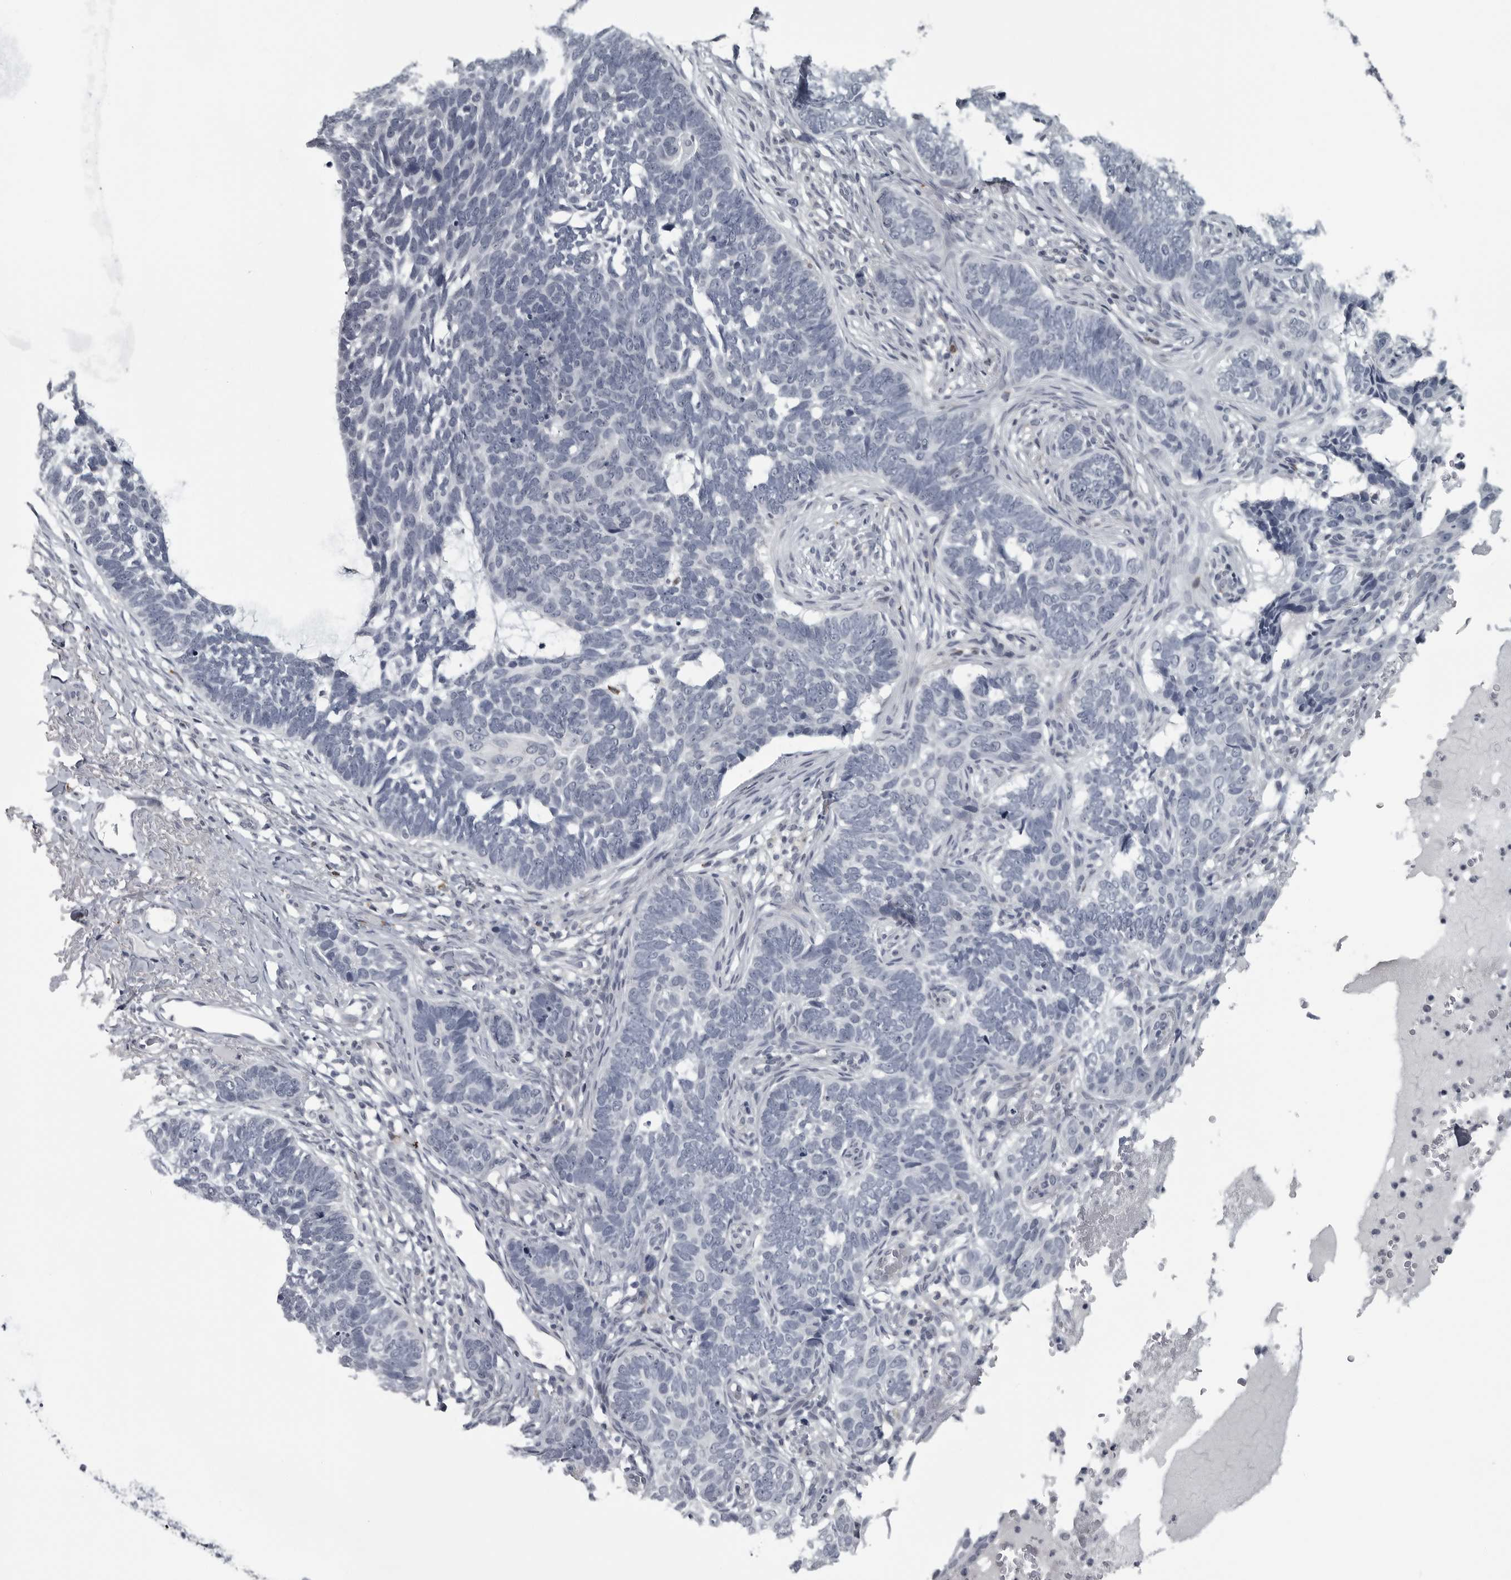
{"staining": {"intensity": "negative", "quantity": "none", "location": "none"}, "tissue": "skin cancer", "cell_type": "Tumor cells", "image_type": "cancer", "snomed": [{"axis": "morphology", "description": "Normal tissue, NOS"}, {"axis": "morphology", "description": "Basal cell carcinoma"}, {"axis": "topography", "description": "Skin"}], "caption": "The histopathology image exhibits no staining of tumor cells in skin cancer (basal cell carcinoma).", "gene": "LYSMD1", "patient": {"sex": "male", "age": 77}}